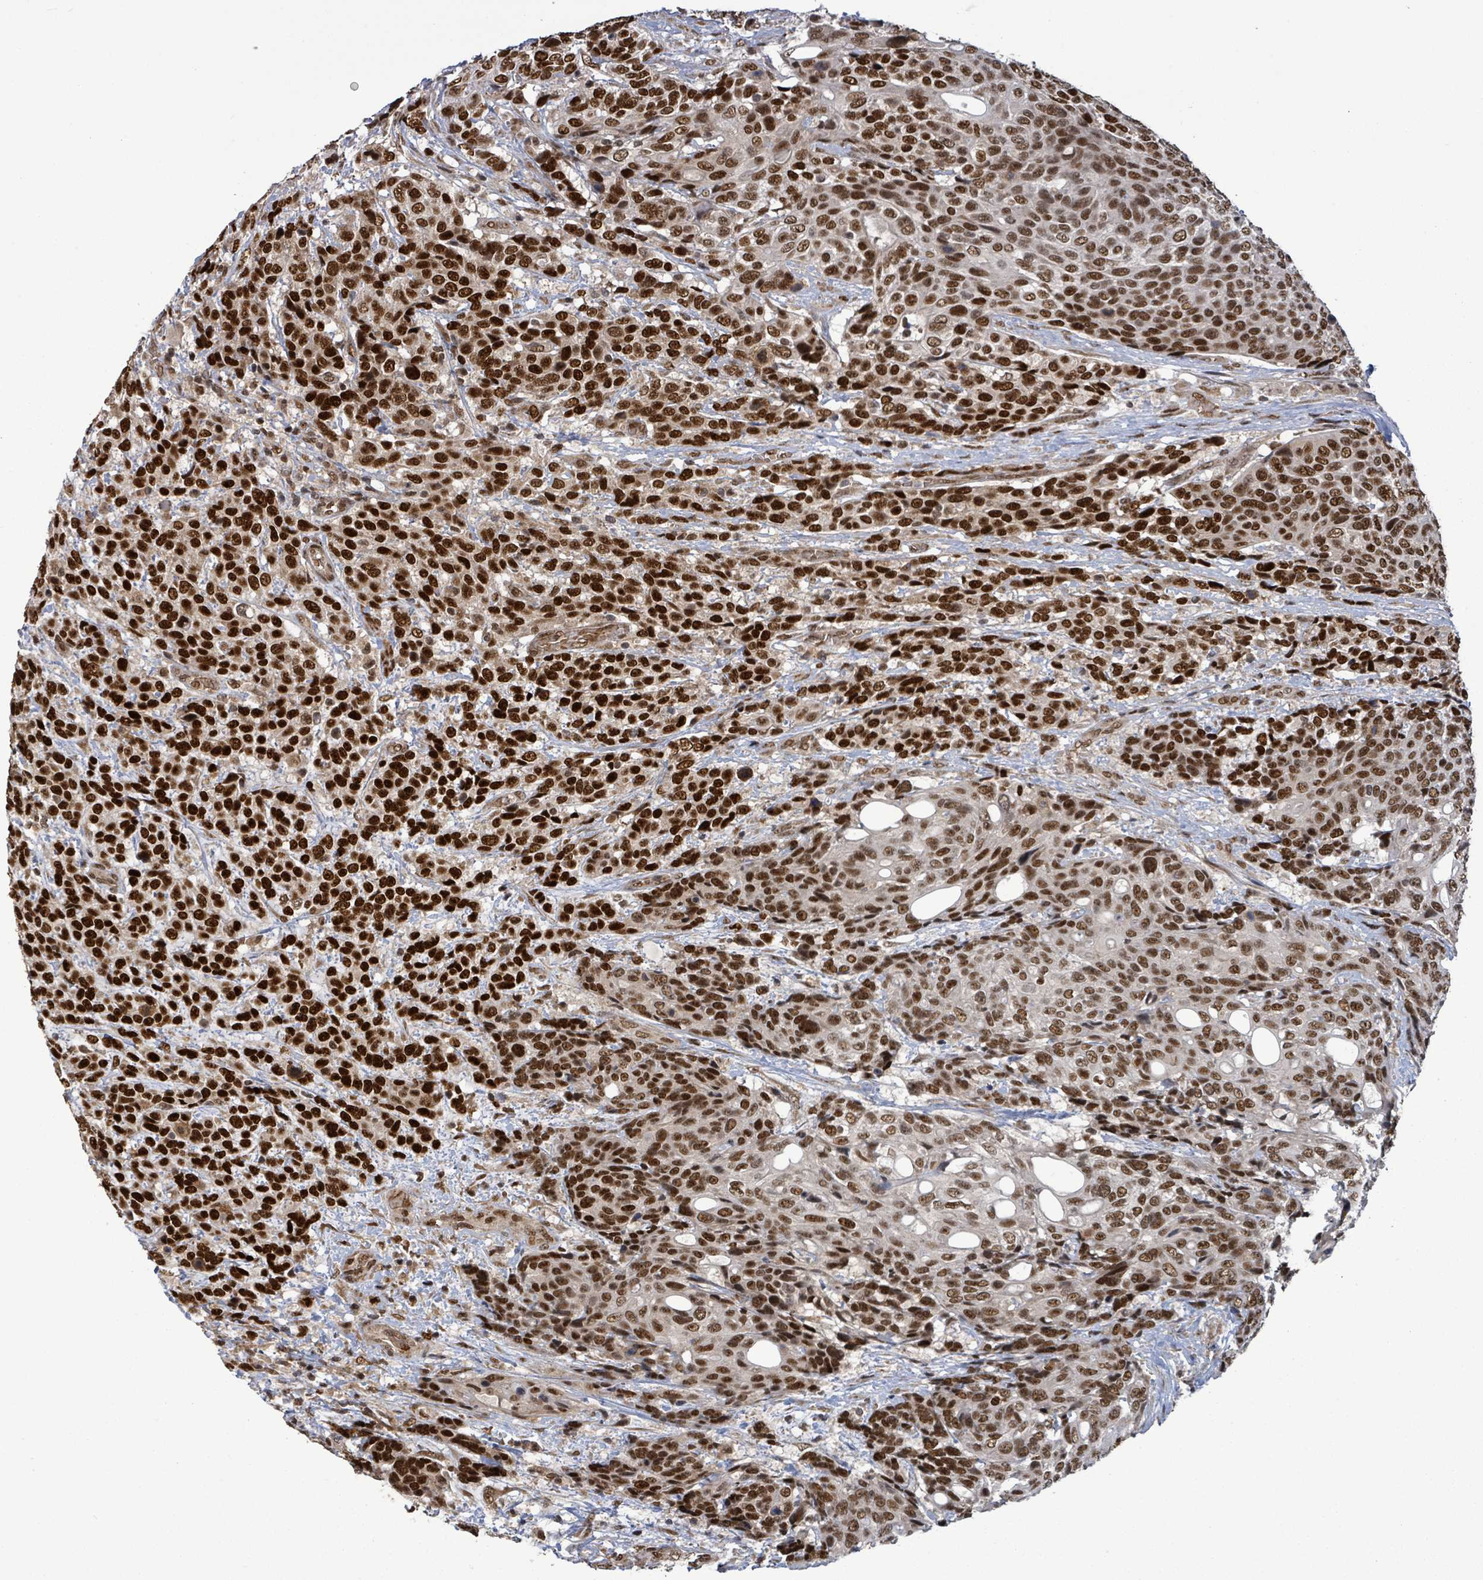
{"staining": {"intensity": "strong", "quantity": ">75%", "location": "nuclear"}, "tissue": "urothelial cancer", "cell_type": "Tumor cells", "image_type": "cancer", "snomed": [{"axis": "morphology", "description": "Urothelial carcinoma, High grade"}, {"axis": "topography", "description": "Urinary bladder"}], "caption": "The photomicrograph reveals staining of urothelial cancer, revealing strong nuclear protein expression (brown color) within tumor cells. The protein of interest is stained brown, and the nuclei are stained in blue (DAB IHC with brightfield microscopy, high magnification).", "gene": "PATZ1", "patient": {"sex": "female", "age": 70}}